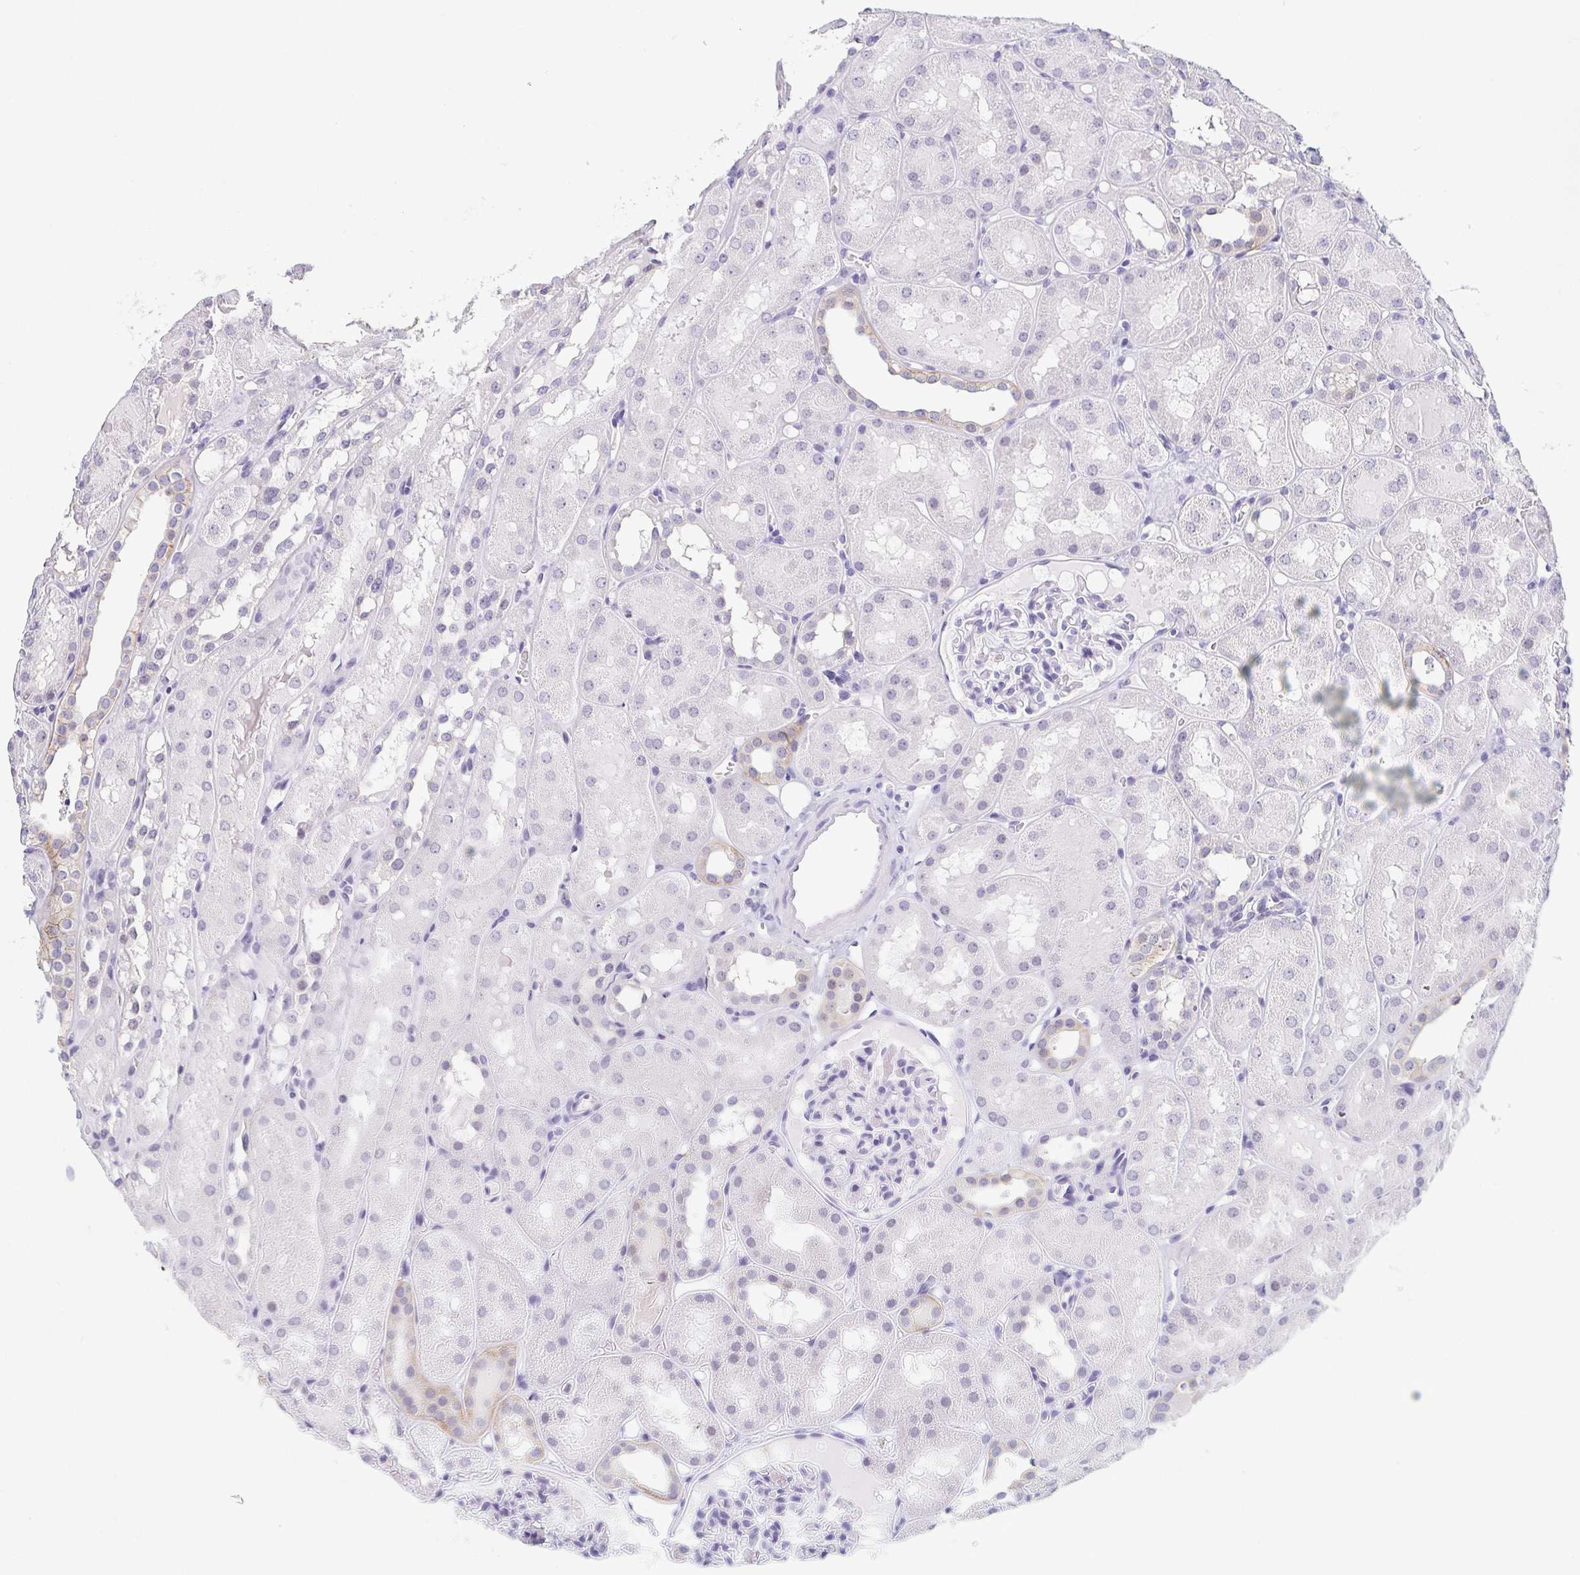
{"staining": {"intensity": "negative", "quantity": "none", "location": "none"}, "tissue": "kidney", "cell_type": "Cells in glomeruli", "image_type": "normal", "snomed": [{"axis": "morphology", "description": "Normal tissue, NOS"}, {"axis": "topography", "description": "Kidney"}, {"axis": "topography", "description": "Urinary bladder"}], "caption": "A high-resolution image shows immunohistochemistry (IHC) staining of unremarkable kidney, which shows no significant positivity in cells in glomeruli.", "gene": "REG4", "patient": {"sex": "male", "age": 16}}